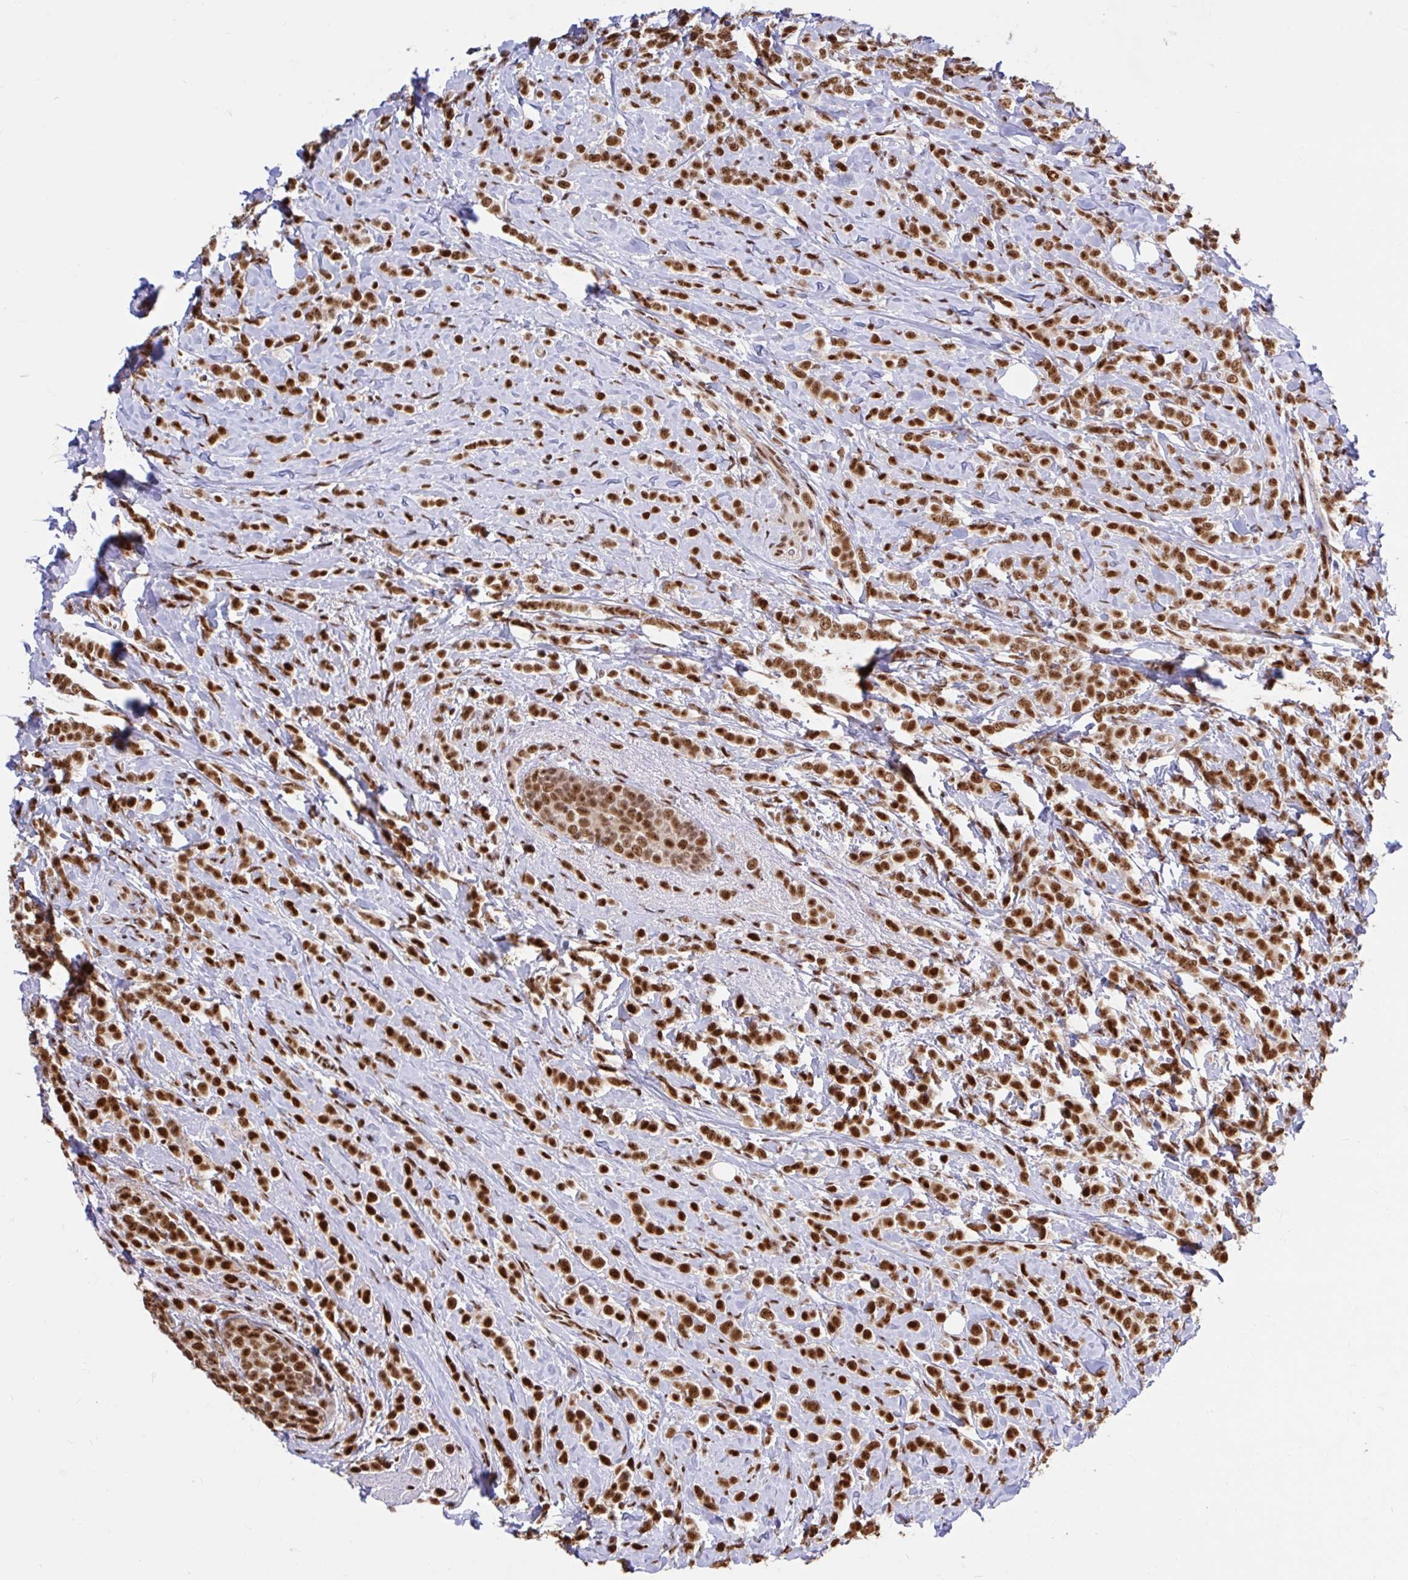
{"staining": {"intensity": "strong", "quantity": ">75%", "location": "nuclear"}, "tissue": "breast cancer", "cell_type": "Tumor cells", "image_type": "cancer", "snomed": [{"axis": "morphology", "description": "Lobular carcinoma"}, {"axis": "topography", "description": "Breast"}], "caption": "Immunohistochemical staining of breast cancer (lobular carcinoma) reveals high levels of strong nuclear positivity in about >75% of tumor cells.", "gene": "ABCA9", "patient": {"sex": "female", "age": 49}}